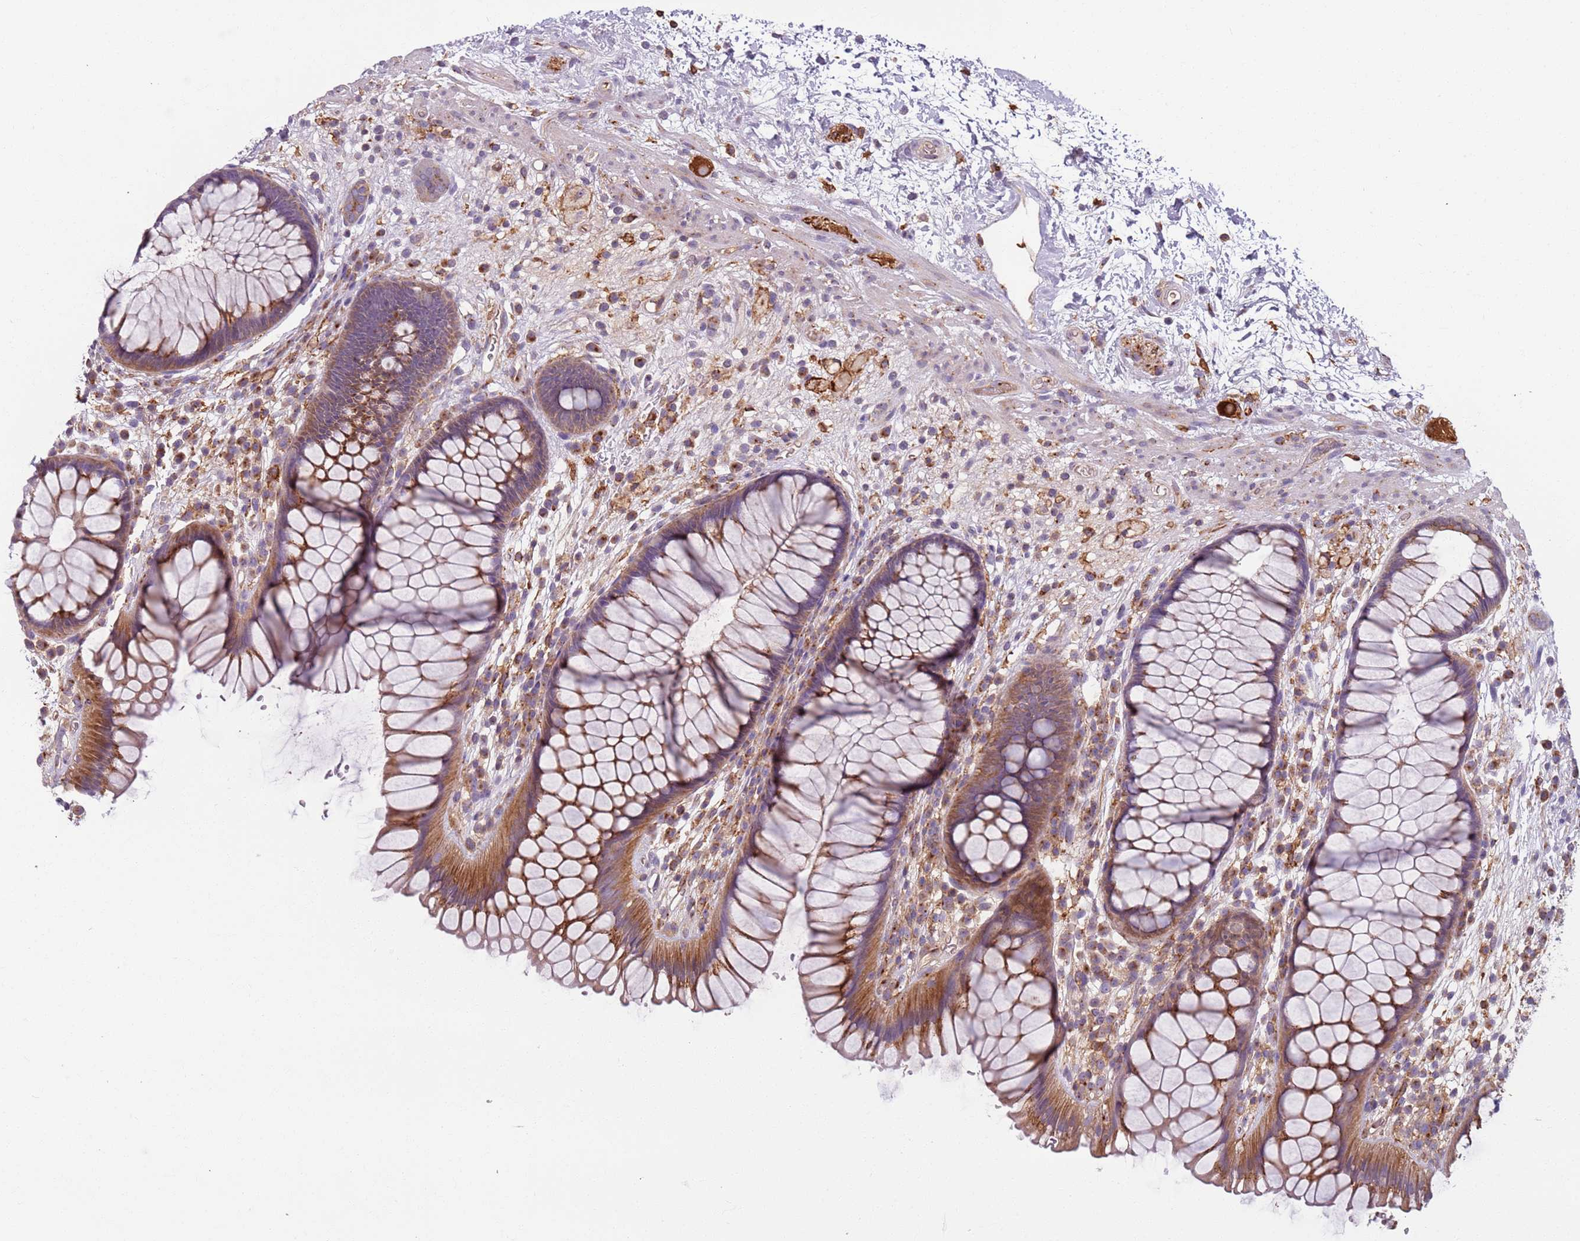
{"staining": {"intensity": "strong", "quantity": ">75%", "location": "cytoplasmic/membranous"}, "tissue": "rectum", "cell_type": "Glandular cells", "image_type": "normal", "snomed": [{"axis": "morphology", "description": "Normal tissue, NOS"}, {"axis": "topography", "description": "Rectum"}], "caption": "Protein staining of unremarkable rectum demonstrates strong cytoplasmic/membranous staining in about >75% of glandular cells. The staining was performed using DAB (3,3'-diaminobenzidine), with brown indicating positive protein expression. Nuclei are stained blue with hematoxylin.", "gene": "AKTIP", "patient": {"sex": "male", "age": 51}}